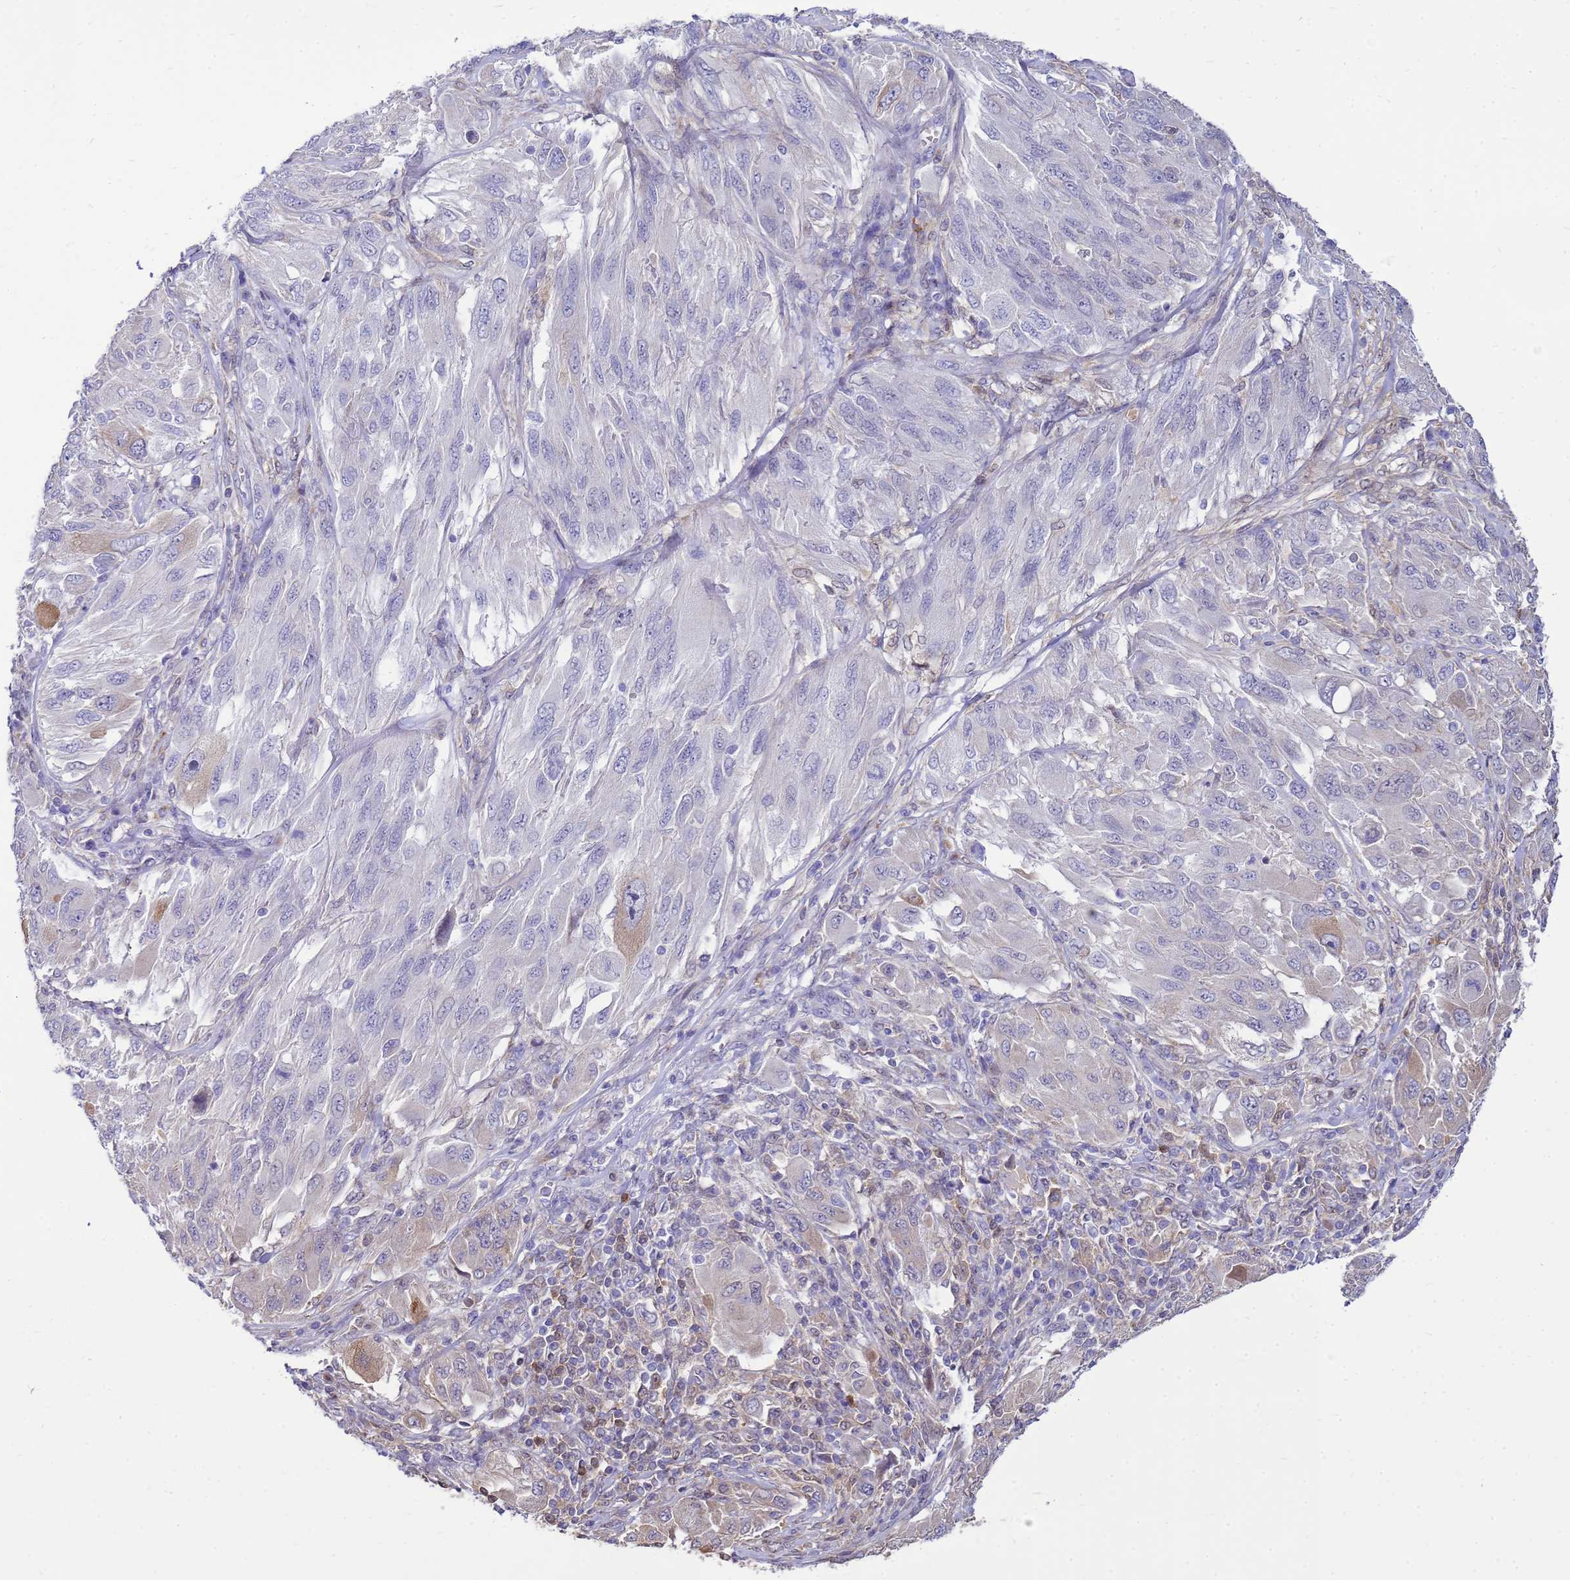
{"staining": {"intensity": "negative", "quantity": "none", "location": "none"}, "tissue": "melanoma", "cell_type": "Tumor cells", "image_type": "cancer", "snomed": [{"axis": "morphology", "description": "Malignant melanoma, NOS"}, {"axis": "topography", "description": "Skin"}], "caption": "Micrograph shows no protein staining in tumor cells of melanoma tissue.", "gene": "EIF4EBP3", "patient": {"sex": "female", "age": 91}}